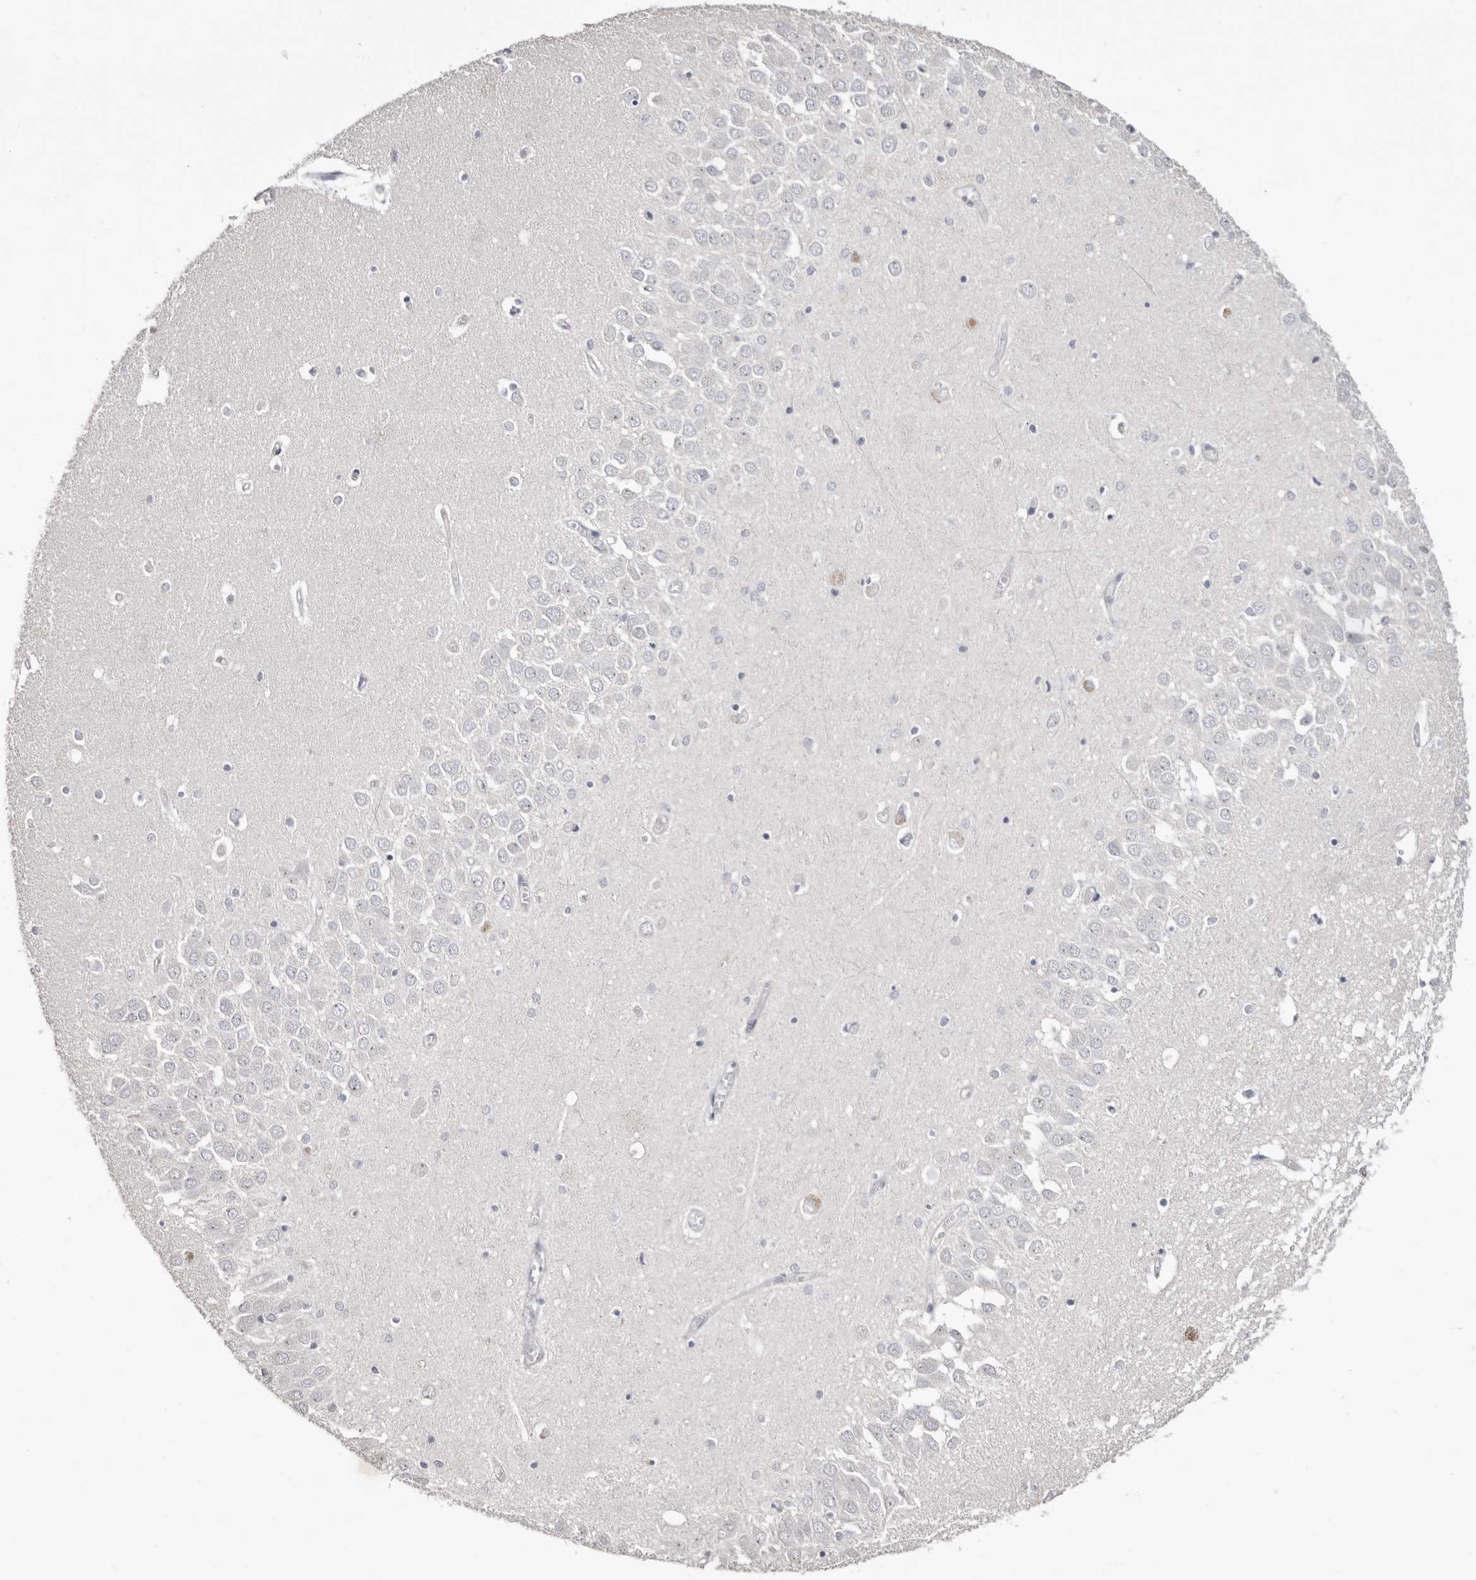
{"staining": {"intensity": "negative", "quantity": "none", "location": "none"}, "tissue": "hippocampus", "cell_type": "Glial cells", "image_type": "normal", "snomed": [{"axis": "morphology", "description": "Normal tissue, NOS"}, {"axis": "topography", "description": "Hippocampus"}], "caption": "An immunohistochemistry (IHC) image of unremarkable hippocampus is shown. There is no staining in glial cells of hippocampus.", "gene": "CASQ1", "patient": {"sex": "male", "age": 70}}